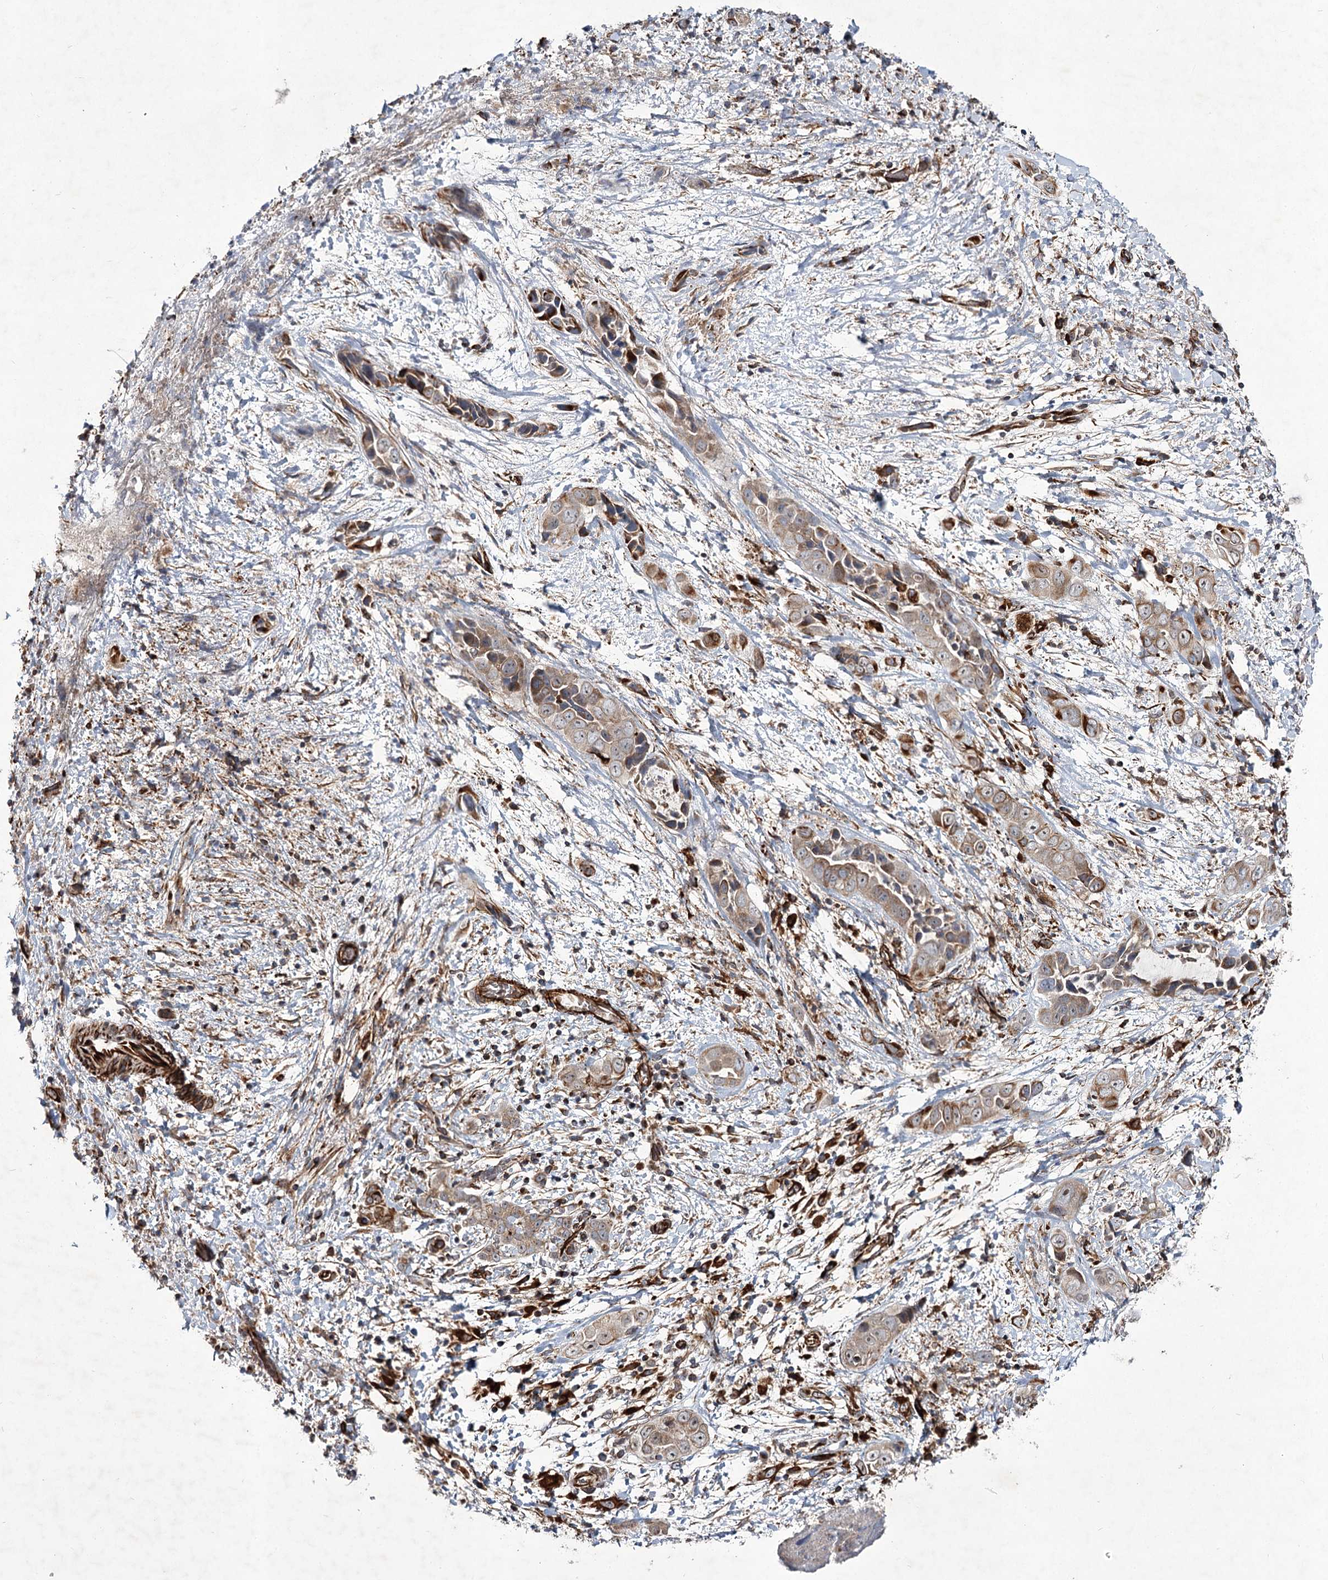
{"staining": {"intensity": "weak", "quantity": "25%-75%", "location": "cytoplasmic/membranous"}, "tissue": "liver cancer", "cell_type": "Tumor cells", "image_type": "cancer", "snomed": [{"axis": "morphology", "description": "Cholangiocarcinoma"}, {"axis": "topography", "description": "Liver"}], "caption": "IHC staining of liver cholangiocarcinoma, which exhibits low levels of weak cytoplasmic/membranous positivity in approximately 25%-75% of tumor cells indicating weak cytoplasmic/membranous protein expression. The staining was performed using DAB (3,3'-diaminobenzidine) (brown) for protein detection and nuclei were counterstained in hematoxylin (blue).", "gene": "DPEP2", "patient": {"sex": "female", "age": 52}}